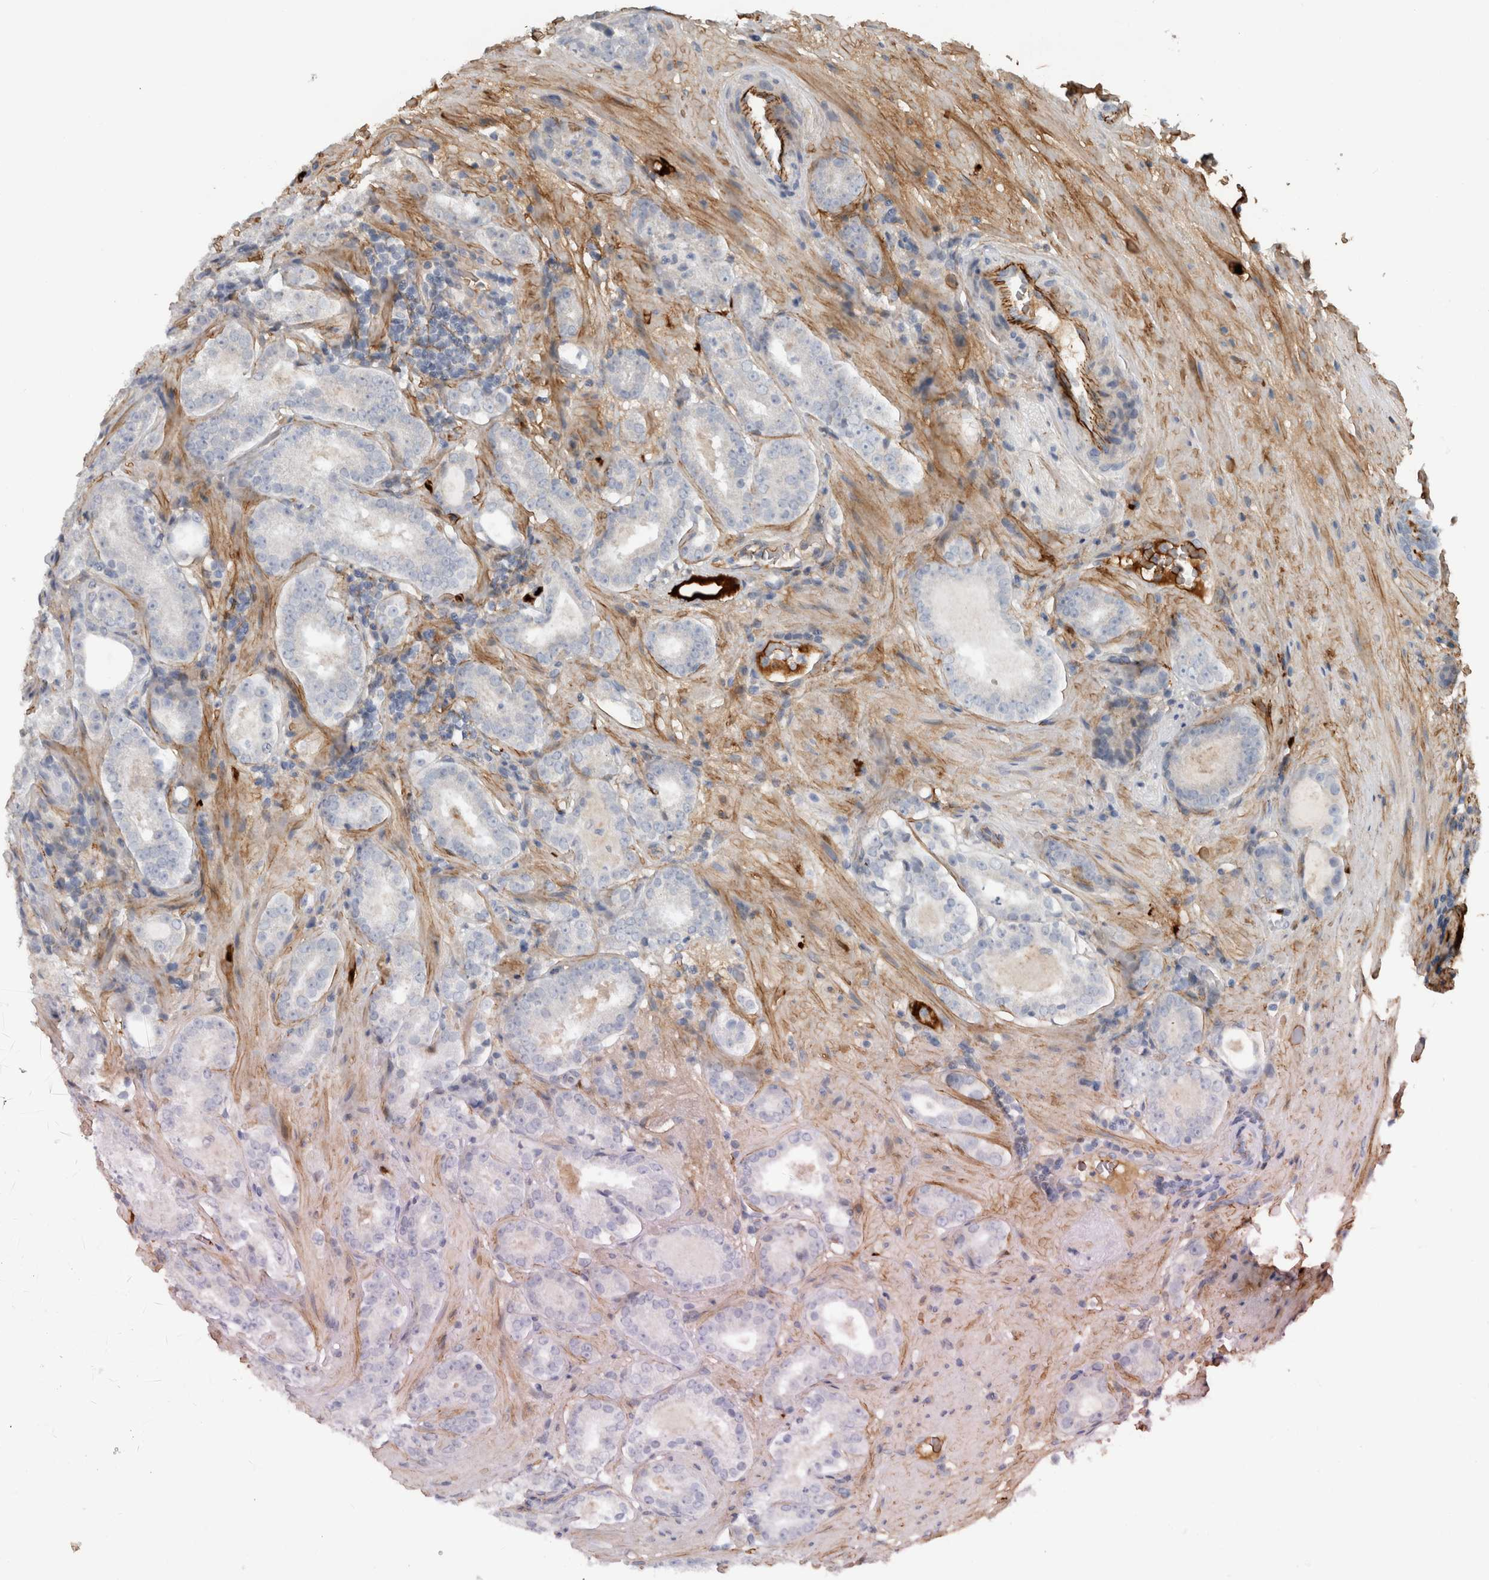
{"staining": {"intensity": "negative", "quantity": "none", "location": "none"}, "tissue": "prostate cancer", "cell_type": "Tumor cells", "image_type": "cancer", "snomed": [{"axis": "morphology", "description": "Adenocarcinoma, Low grade"}, {"axis": "topography", "description": "Prostate"}], "caption": "The micrograph shows no significant staining in tumor cells of low-grade adenocarcinoma (prostate).", "gene": "FN1", "patient": {"sex": "male", "age": 69}}